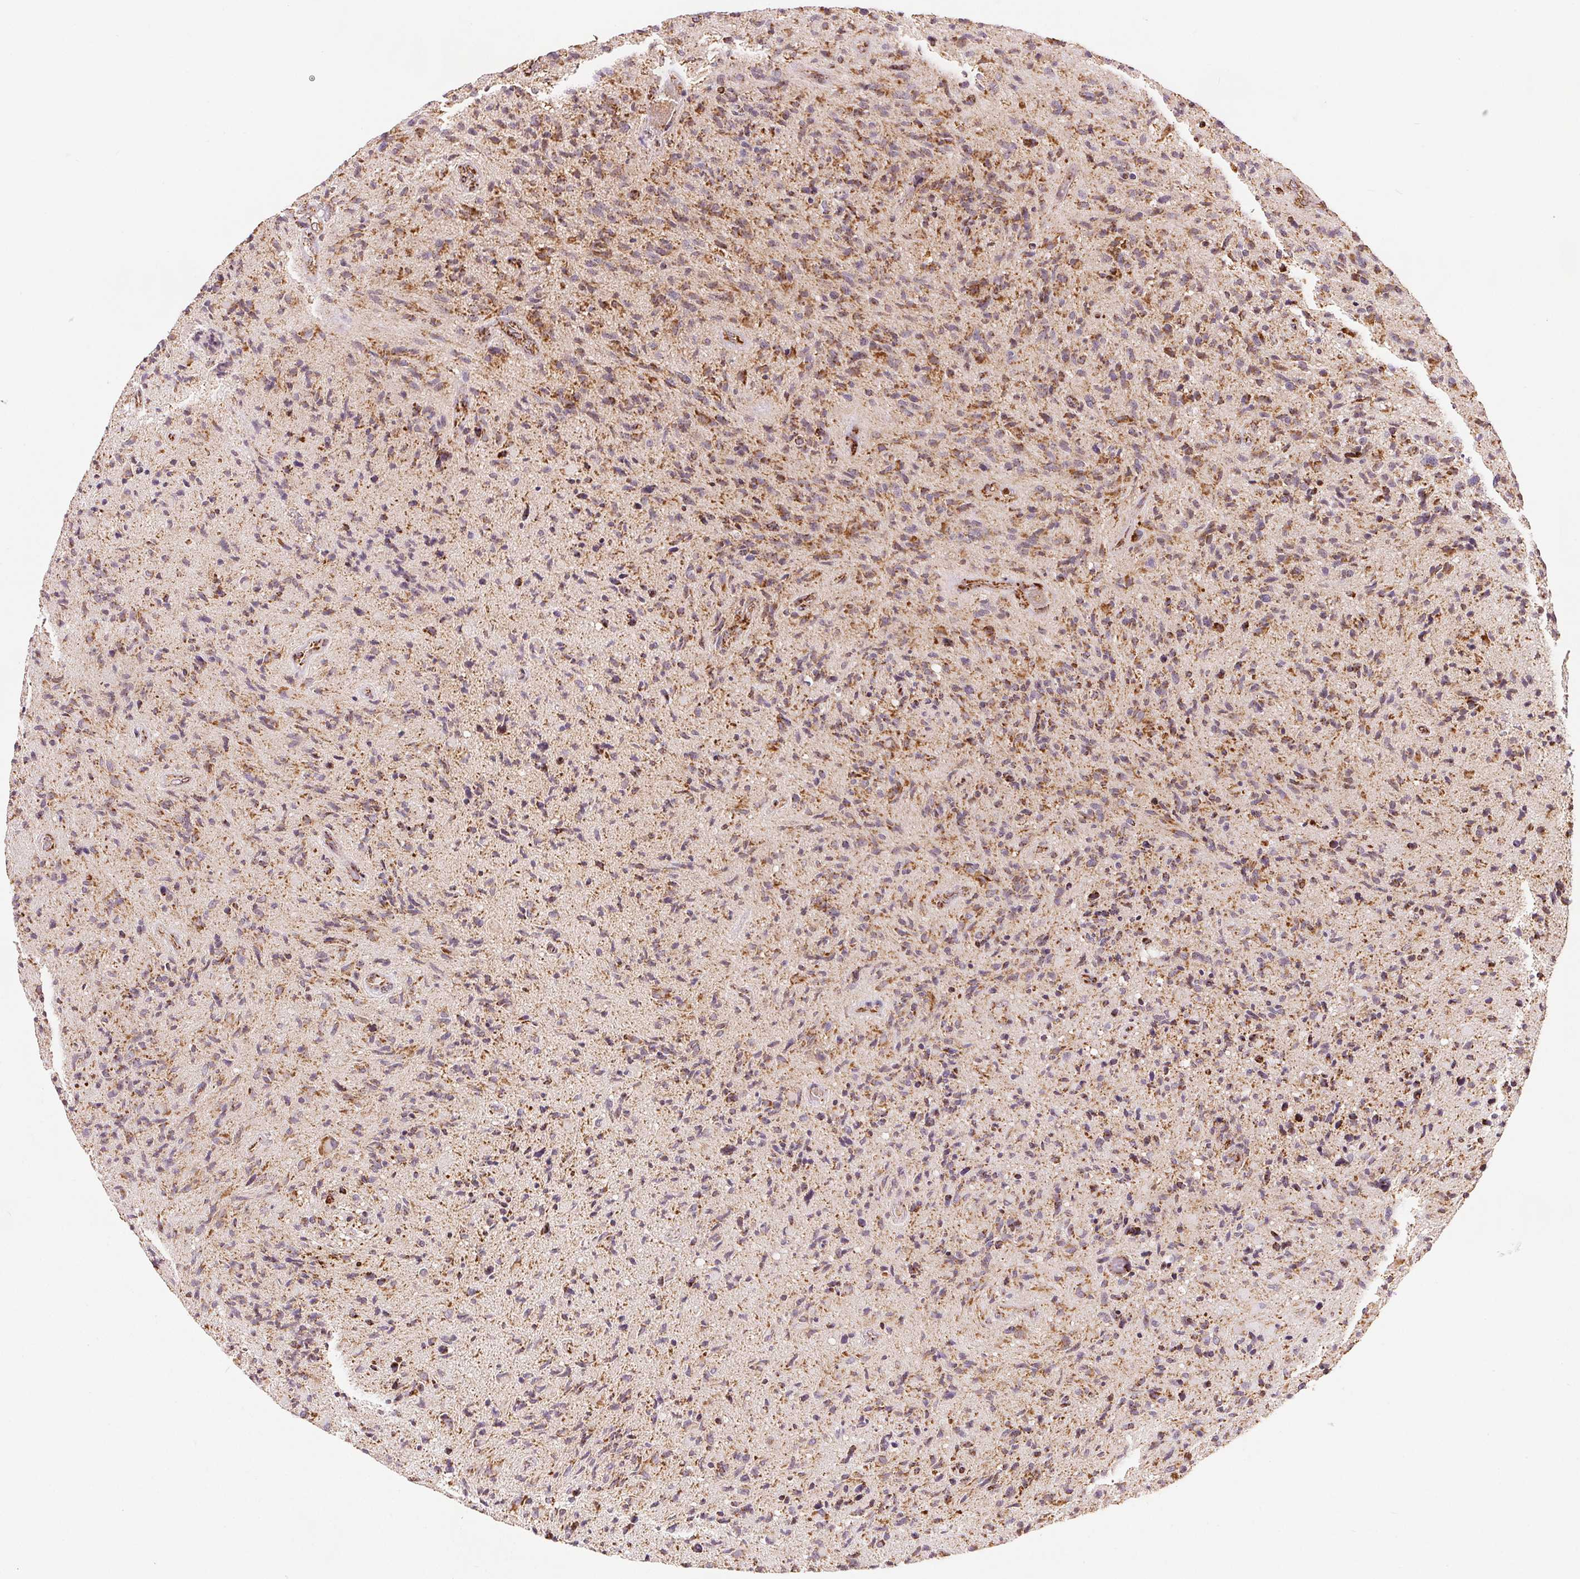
{"staining": {"intensity": "moderate", "quantity": "25%-75%", "location": "cytoplasmic/membranous"}, "tissue": "glioma", "cell_type": "Tumor cells", "image_type": "cancer", "snomed": [{"axis": "morphology", "description": "Glioma, malignant, High grade"}, {"axis": "topography", "description": "Brain"}], "caption": "About 25%-75% of tumor cells in malignant glioma (high-grade) demonstrate moderate cytoplasmic/membranous protein positivity as visualized by brown immunohistochemical staining.", "gene": "SDHB", "patient": {"sex": "male", "age": 54}}